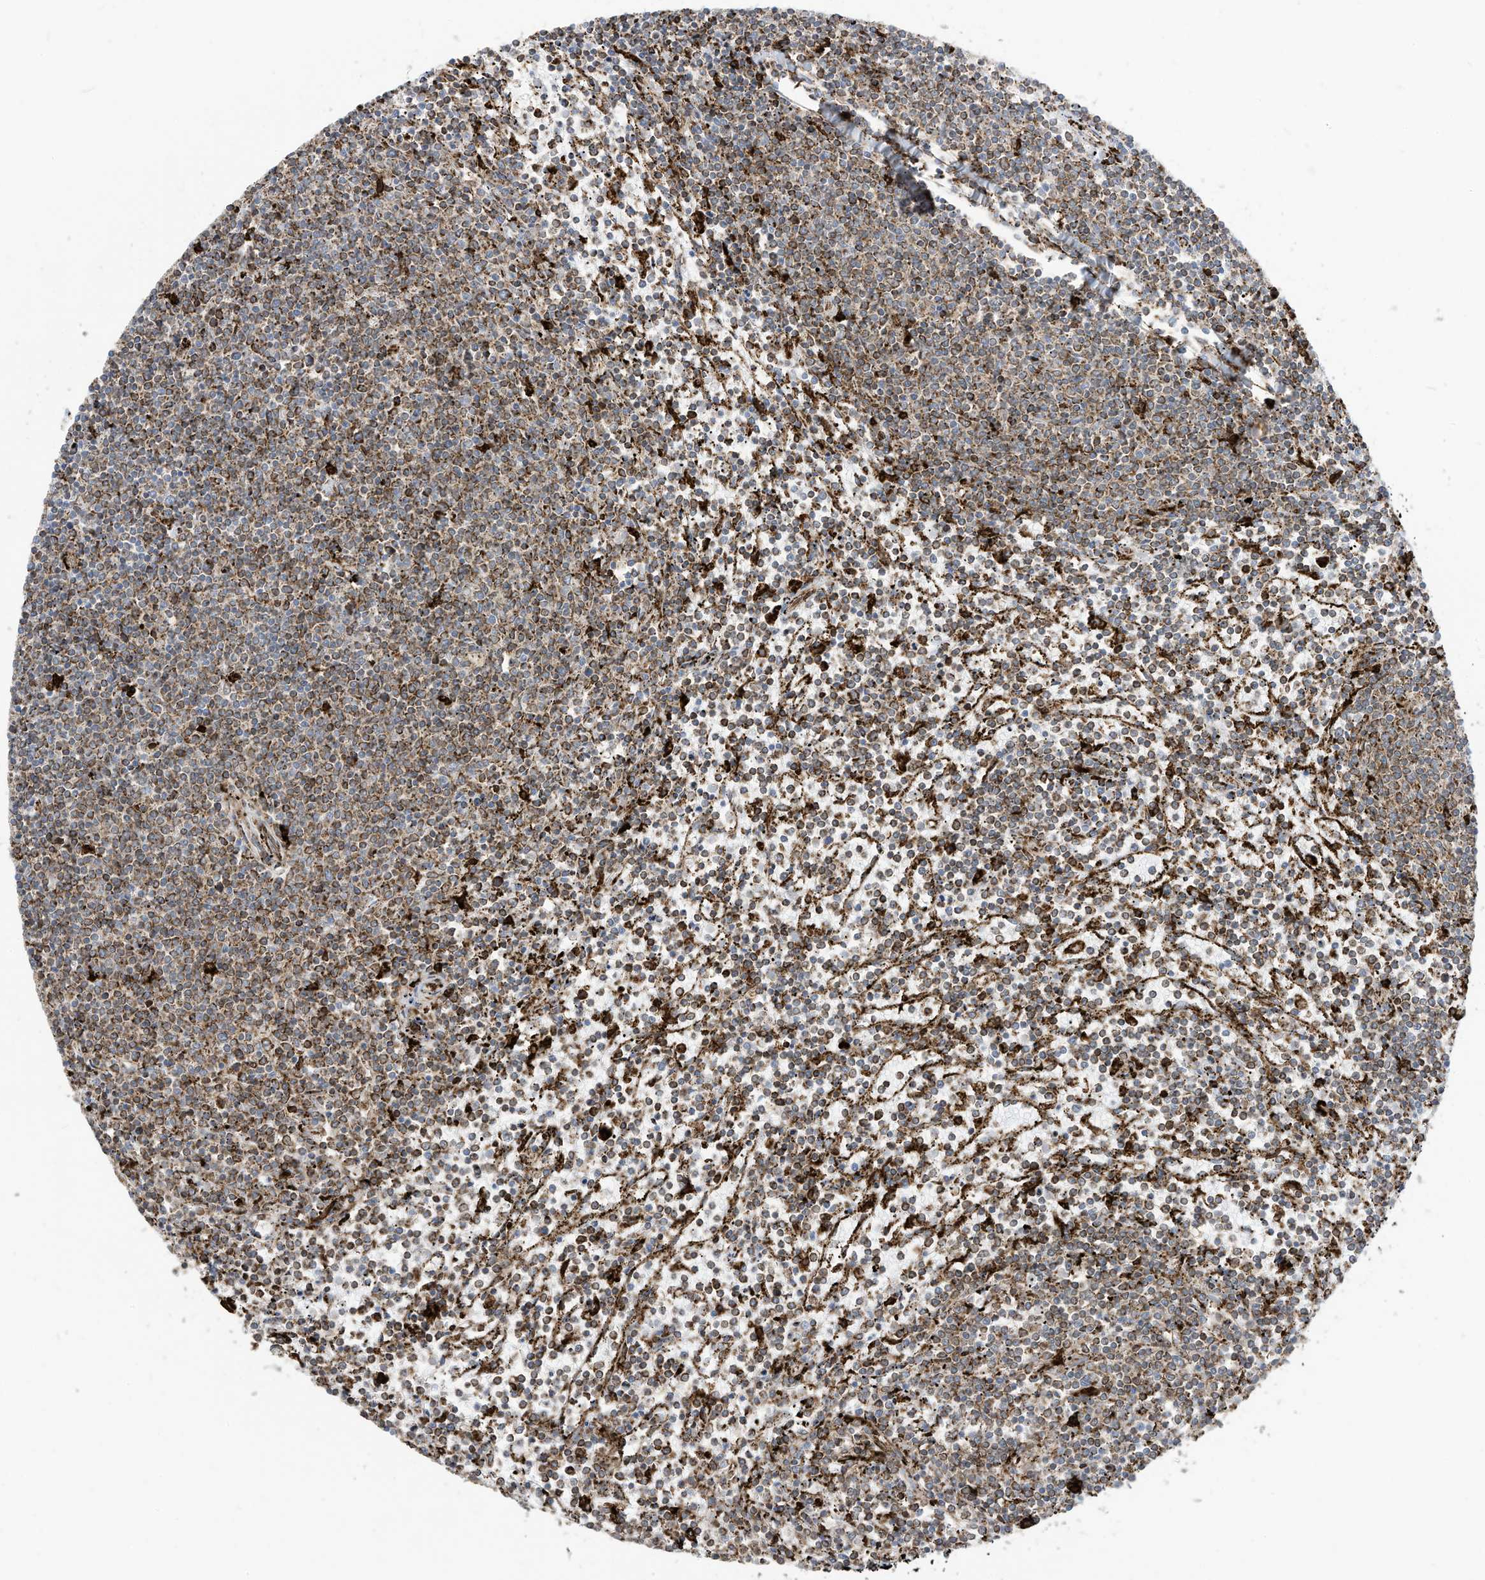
{"staining": {"intensity": "weak", "quantity": "25%-75%", "location": "cytoplasmic/membranous"}, "tissue": "lymphoma", "cell_type": "Tumor cells", "image_type": "cancer", "snomed": [{"axis": "morphology", "description": "Malignant lymphoma, non-Hodgkin's type, Low grade"}, {"axis": "topography", "description": "Spleen"}], "caption": "Protein staining of lymphoma tissue demonstrates weak cytoplasmic/membranous positivity in approximately 25%-75% of tumor cells.", "gene": "TRNAU1AP", "patient": {"sex": "female", "age": 50}}